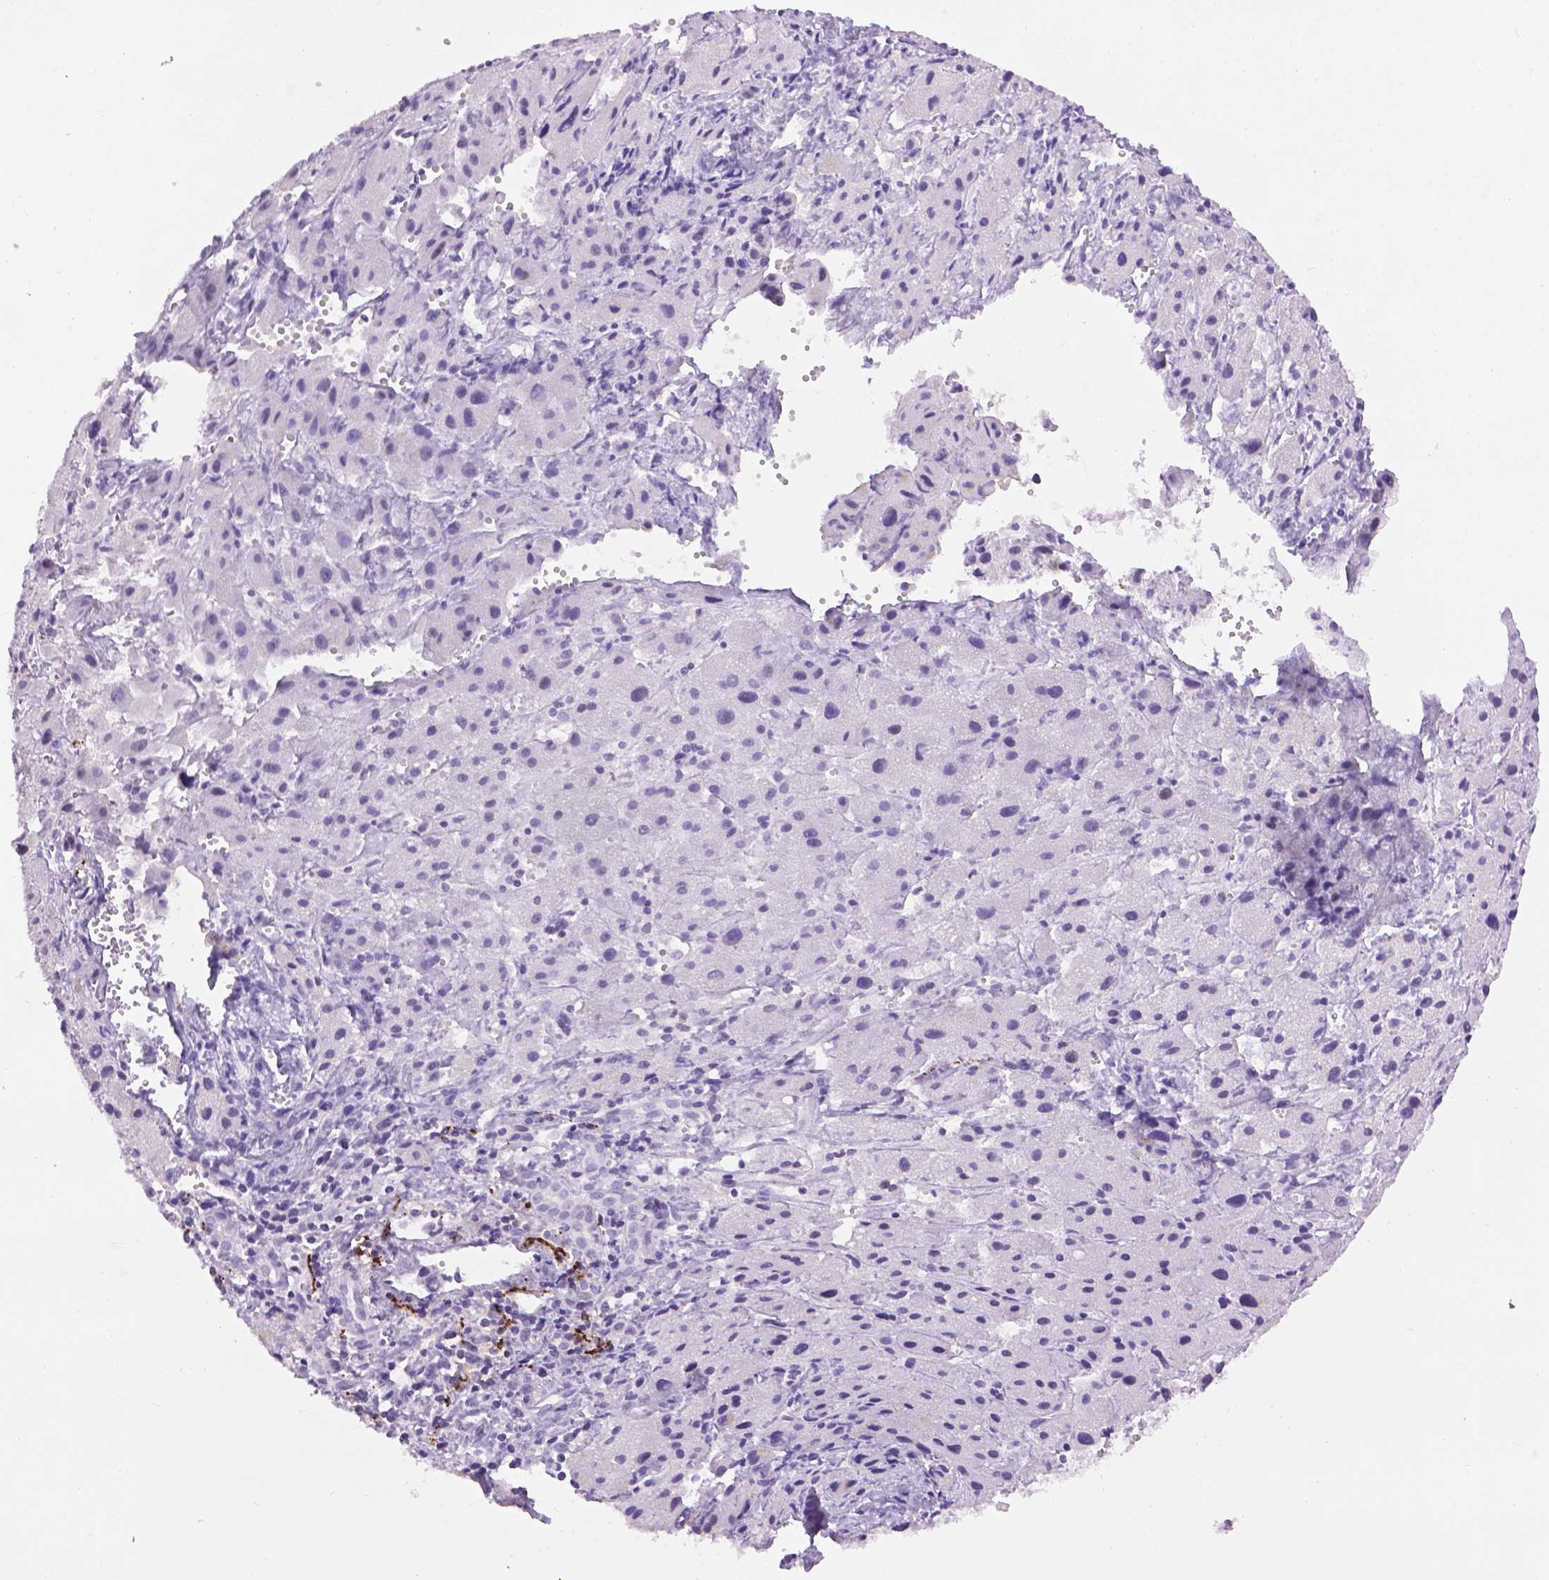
{"staining": {"intensity": "negative", "quantity": "none", "location": "none"}, "tissue": "liver cancer", "cell_type": "Tumor cells", "image_type": "cancer", "snomed": [{"axis": "morphology", "description": "Cholangiocarcinoma"}, {"axis": "topography", "description": "Liver"}], "caption": "An immunohistochemistry (IHC) image of liver cholangiocarcinoma is shown. There is no staining in tumor cells of liver cholangiocarcinoma.", "gene": "TH", "patient": {"sex": "female", "age": 61}}